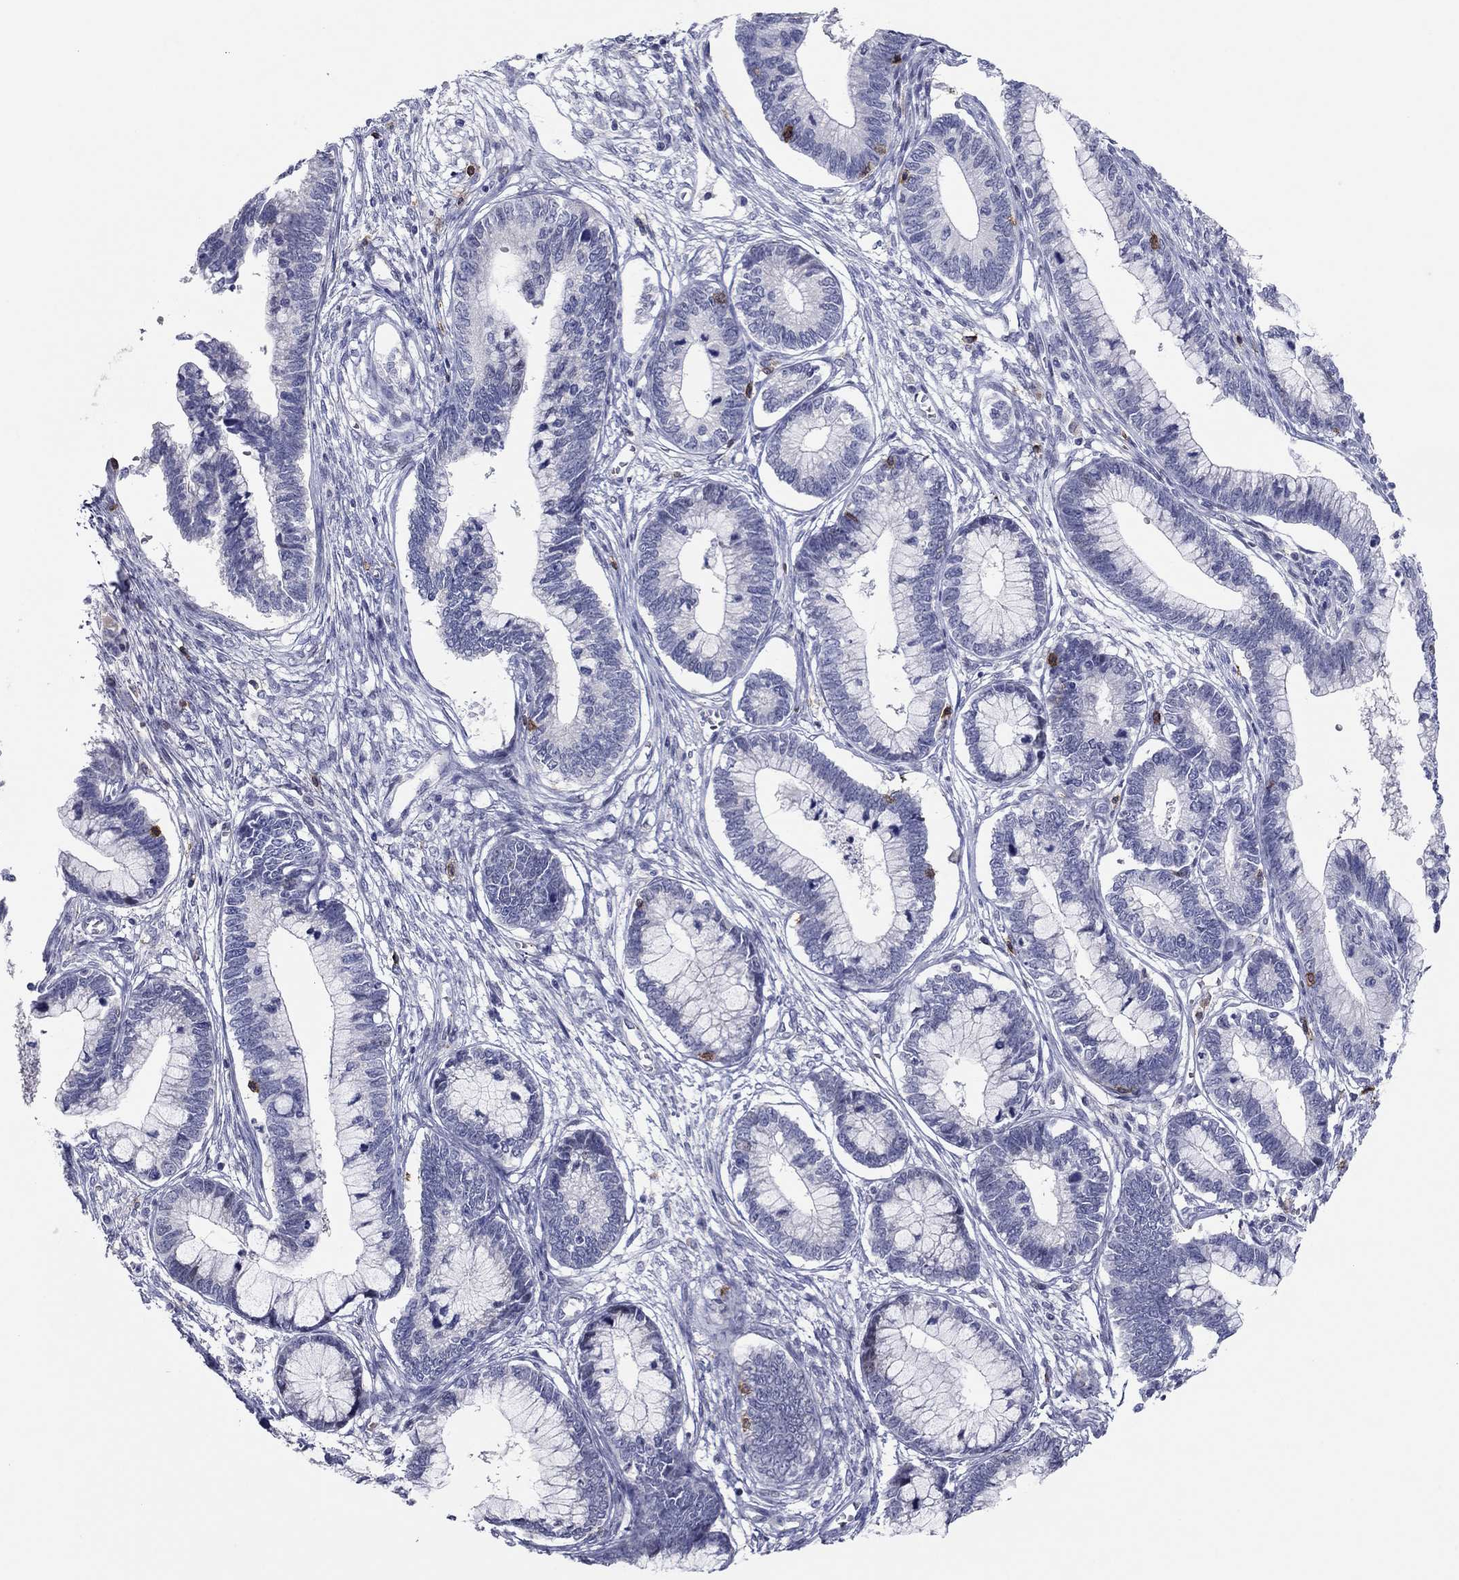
{"staining": {"intensity": "negative", "quantity": "none", "location": "none"}, "tissue": "cervical cancer", "cell_type": "Tumor cells", "image_type": "cancer", "snomed": [{"axis": "morphology", "description": "Adenocarcinoma, NOS"}, {"axis": "topography", "description": "Cervix"}], "caption": "This is an immunohistochemistry (IHC) image of human adenocarcinoma (cervical). There is no positivity in tumor cells.", "gene": "ITGAE", "patient": {"sex": "female", "age": 44}}